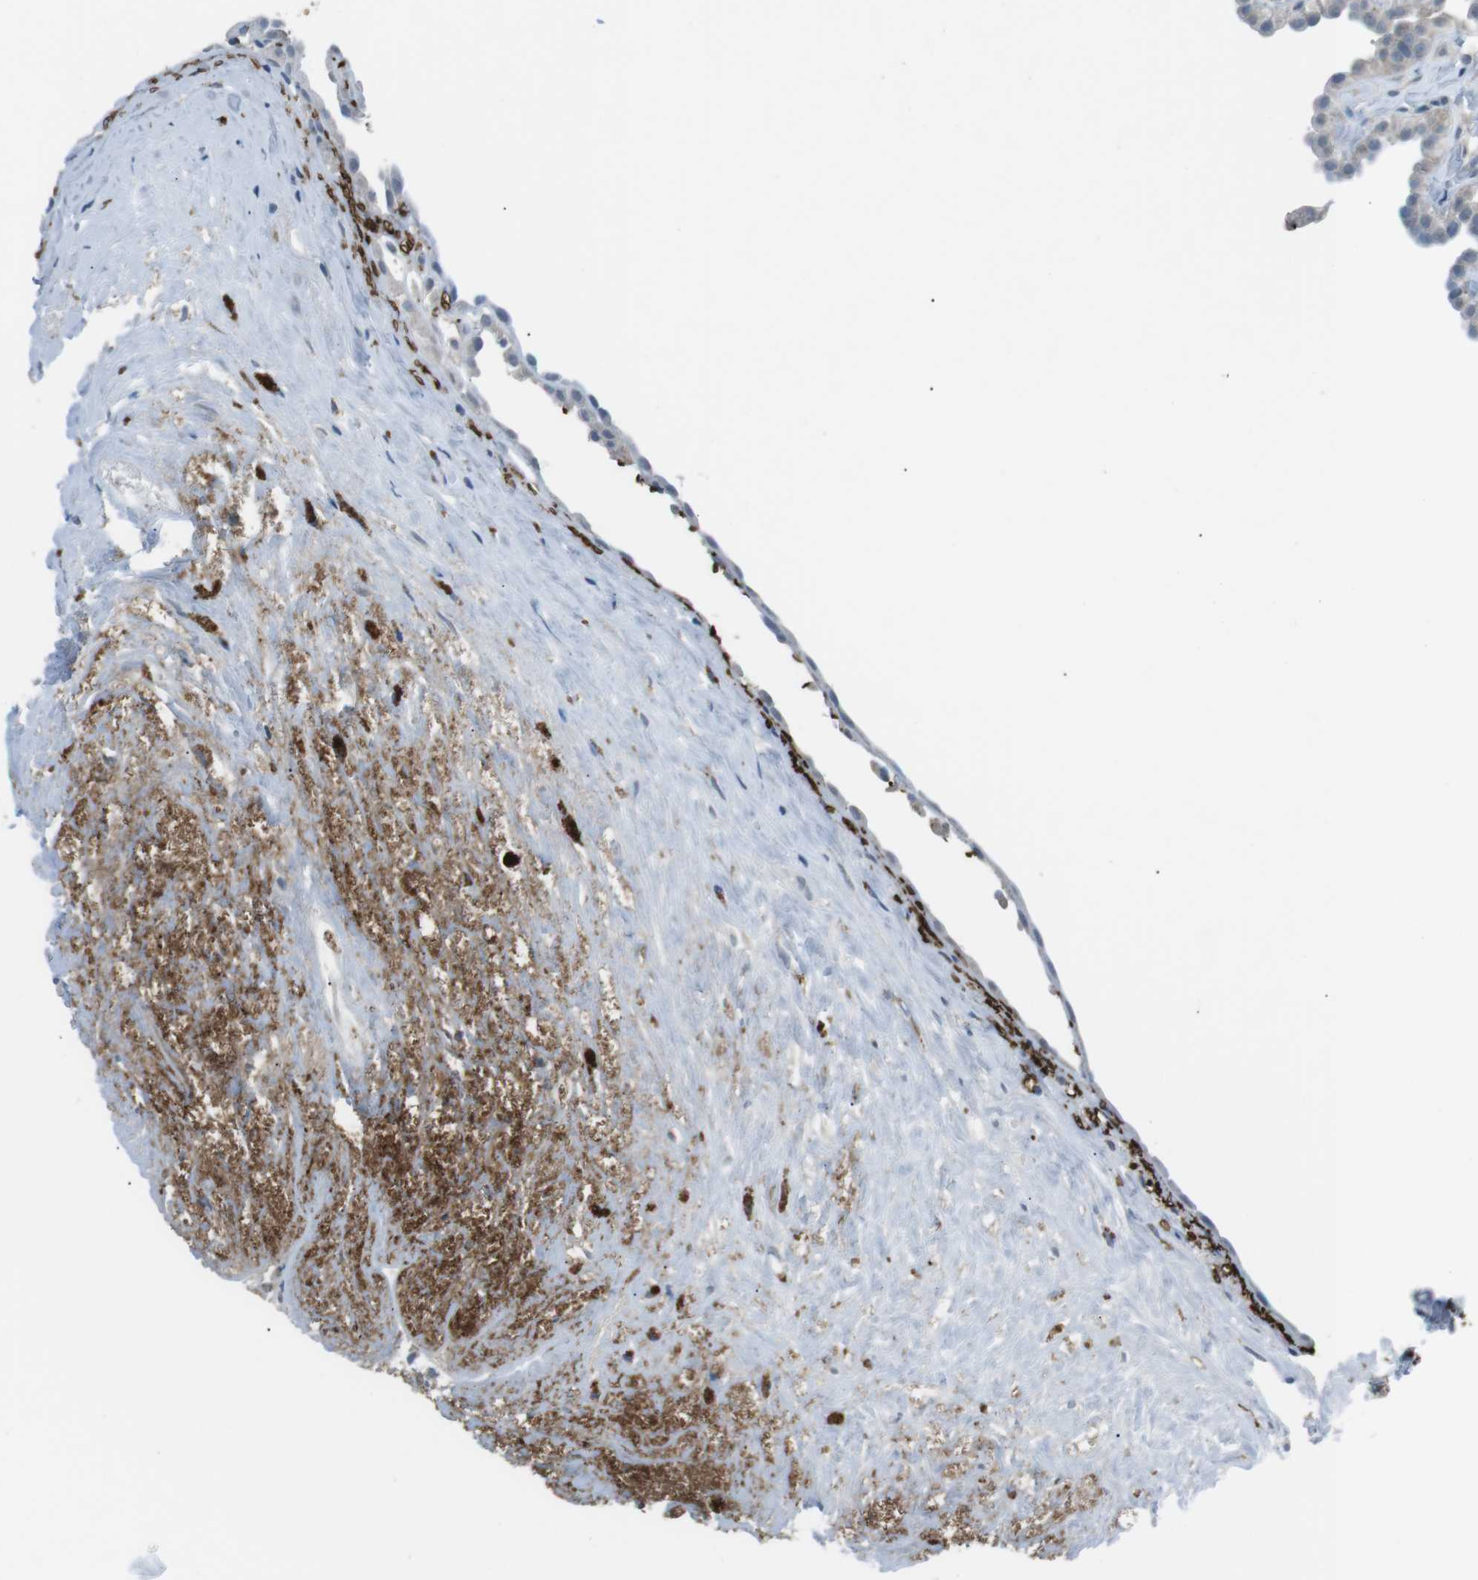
{"staining": {"intensity": "negative", "quantity": "none", "location": "none"}, "tissue": "fallopian tube", "cell_type": "Glandular cells", "image_type": "normal", "snomed": [{"axis": "morphology", "description": "Normal tissue, NOS"}, {"axis": "topography", "description": "Fallopian tube"}, {"axis": "topography", "description": "Placenta"}], "caption": "Micrograph shows no protein staining in glandular cells of benign fallopian tube. (DAB (3,3'-diaminobenzidine) IHC visualized using brightfield microscopy, high magnification).", "gene": "SPTA1", "patient": {"sex": "female", "age": 34}}